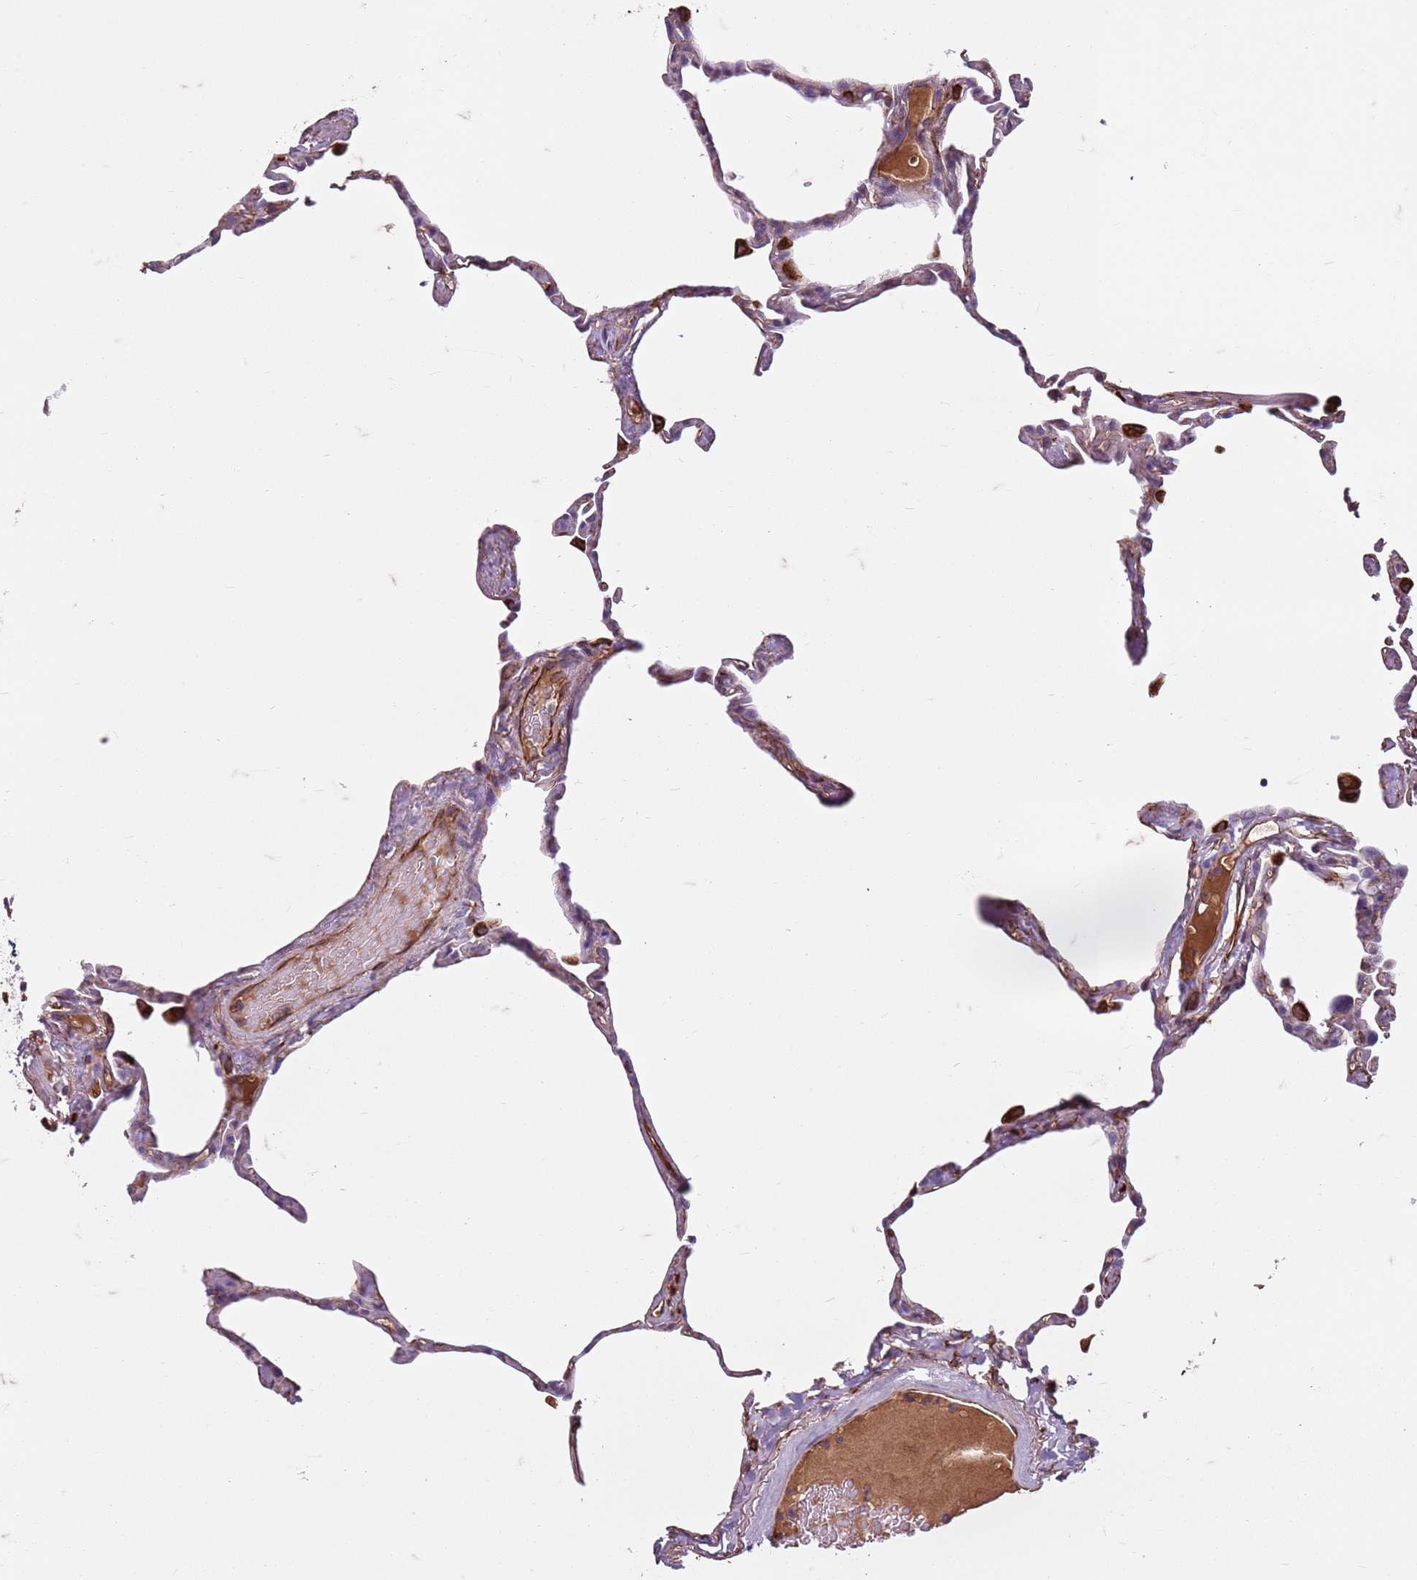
{"staining": {"intensity": "negative", "quantity": "none", "location": "none"}, "tissue": "lung", "cell_type": "Alveolar cells", "image_type": "normal", "snomed": [{"axis": "morphology", "description": "Normal tissue, NOS"}, {"axis": "topography", "description": "Lung"}], "caption": "A micrograph of human lung is negative for staining in alveolar cells. The staining is performed using DAB (3,3'-diaminobenzidine) brown chromogen with nuclei counter-stained in using hematoxylin.", "gene": "TAS2R38", "patient": {"sex": "male", "age": 65}}